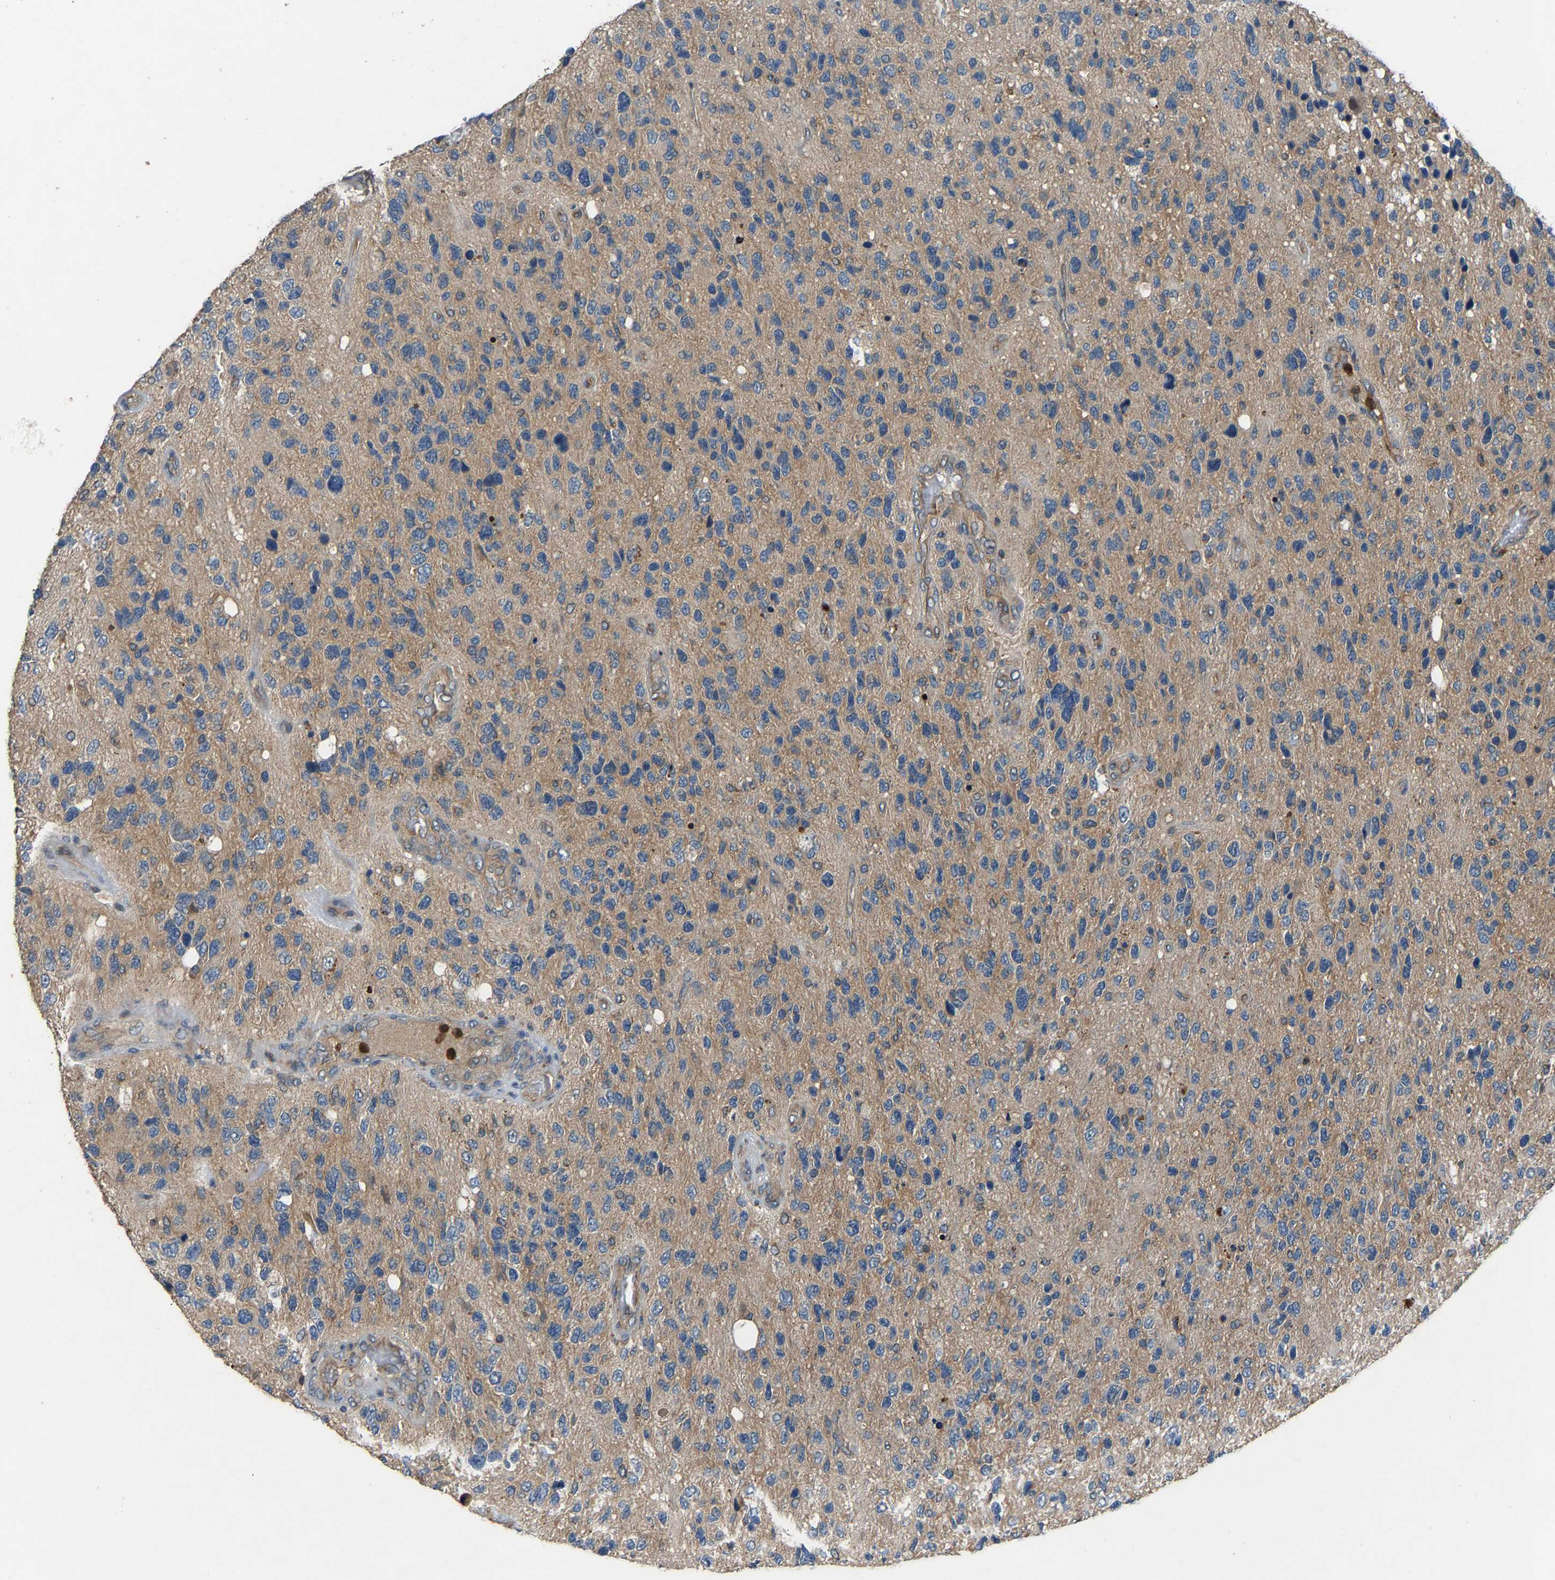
{"staining": {"intensity": "negative", "quantity": "none", "location": "none"}, "tissue": "glioma", "cell_type": "Tumor cells", "image_type": "cancer", "snomed": [{"axis": "morphology", "description": "Glioma, malignant, High grade"}, {"axis": "topography", "description": "Brain"}], "caption": "Immunohistochemistry micrograph of human glioma stained for a protein (brown), which shows no expression in tumor cells. Brightfield microscopy of immunohistochemistry (IHC) stained with DAB (brown) and hematoxylin (blue), captured at high magnification.", "gene": "PPID", "patient": {"sex": "female", "age": 58}}